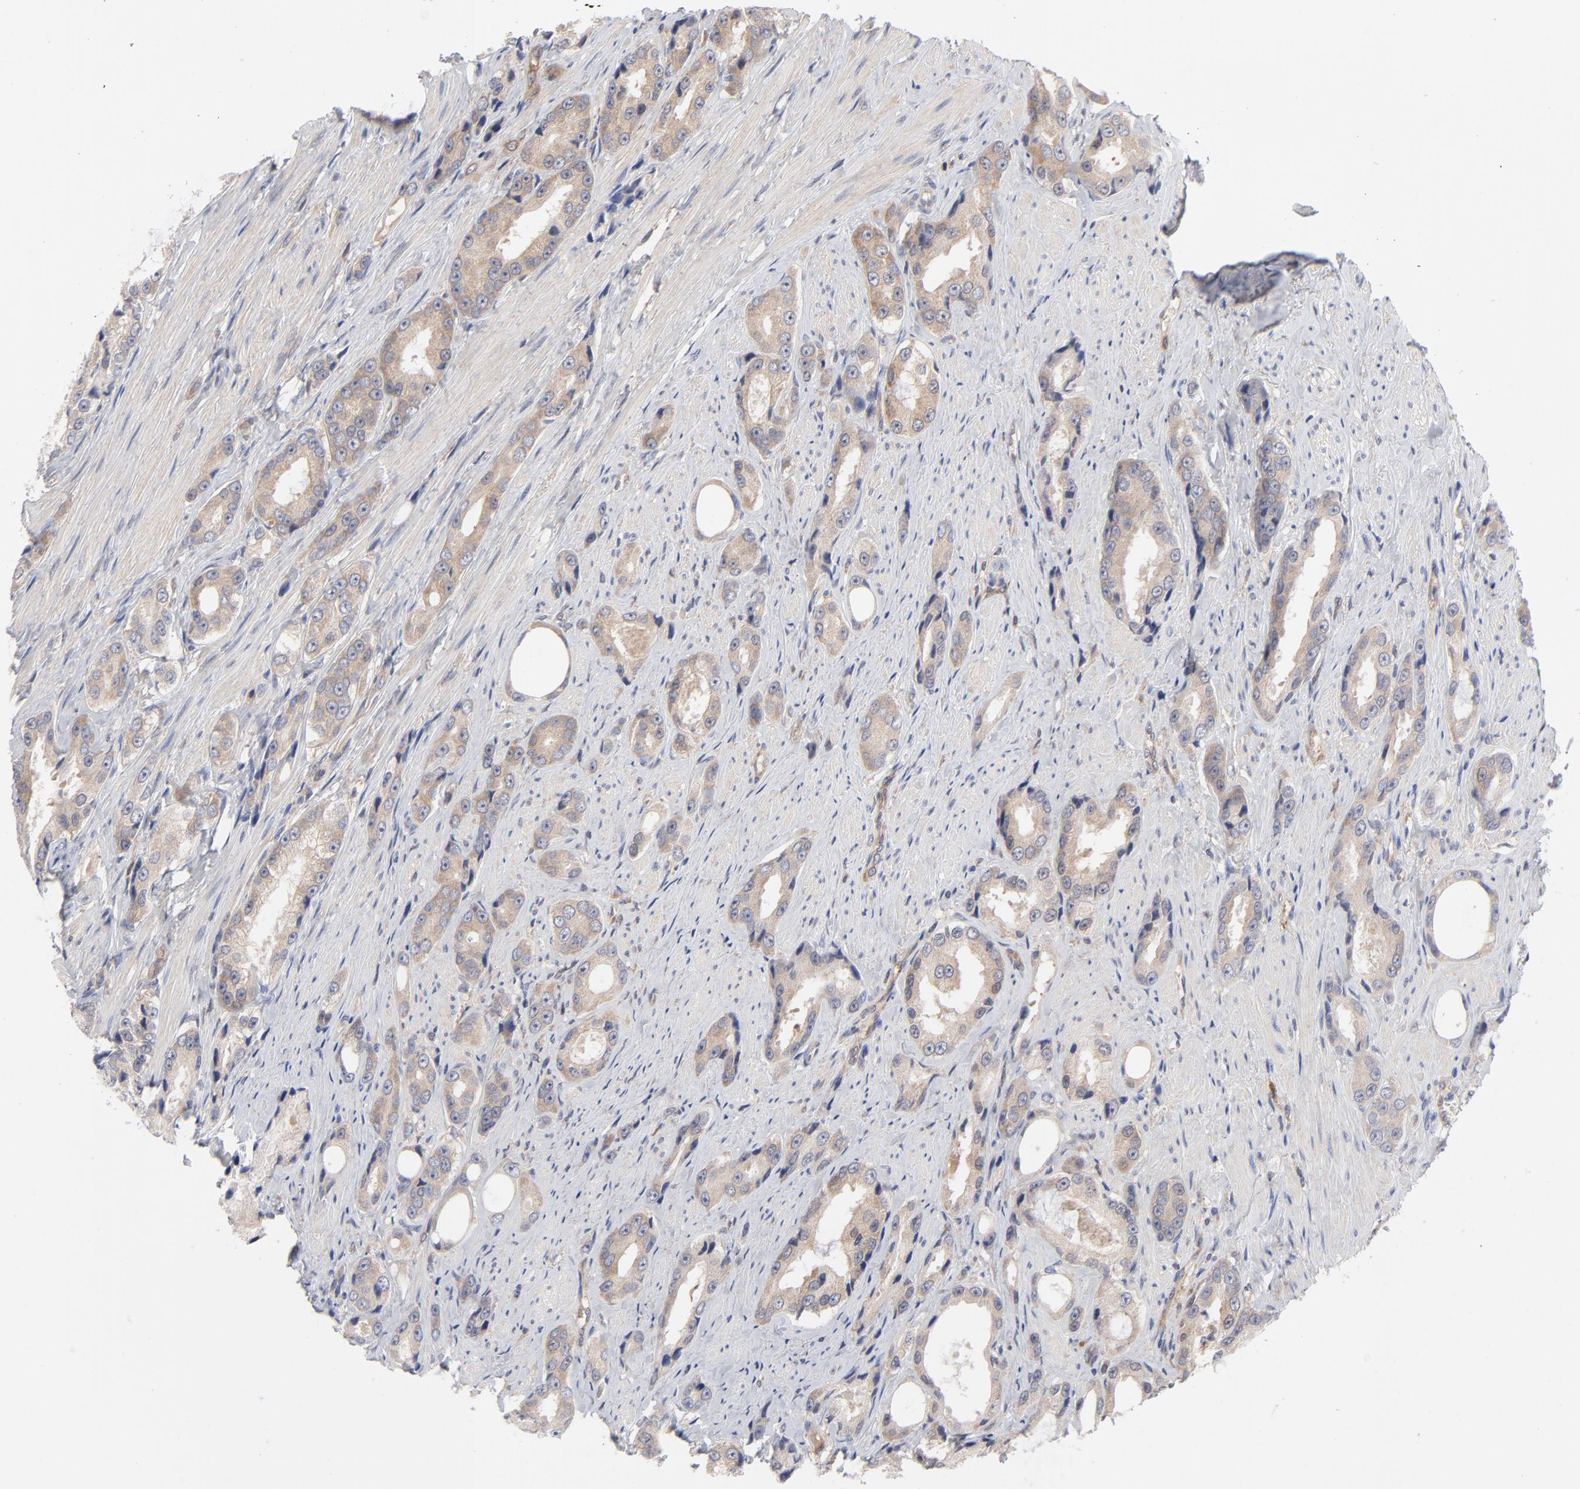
{"staining": {"intensity": "weak", "quantity": ">75%", "location": "cytoplasmic/membranous"}, "tissue": "prostate cancer", "cell_type": "Tumor cells", "image_type": "cancer", "snomed": [{"axis": "morphology", "description": "Adenocarcinoma, Medium grade"}, {"axis": "topography", "description": "Prostate"}], "caption": "Immunohistochemistry (IHC) staining of prostate cancer, which shows low levels of weak cytoplasmic/membranous positivity in approximately >75% of tumor cells indicating weak cytoplasmic/membranous protein expression. The staining was performed using DAB (brown) for protein detection and nuclei were counterstained in hematoxylin (blue).", "gene": "ARRB1", "patient": {"sex": "male", "age": 60}}